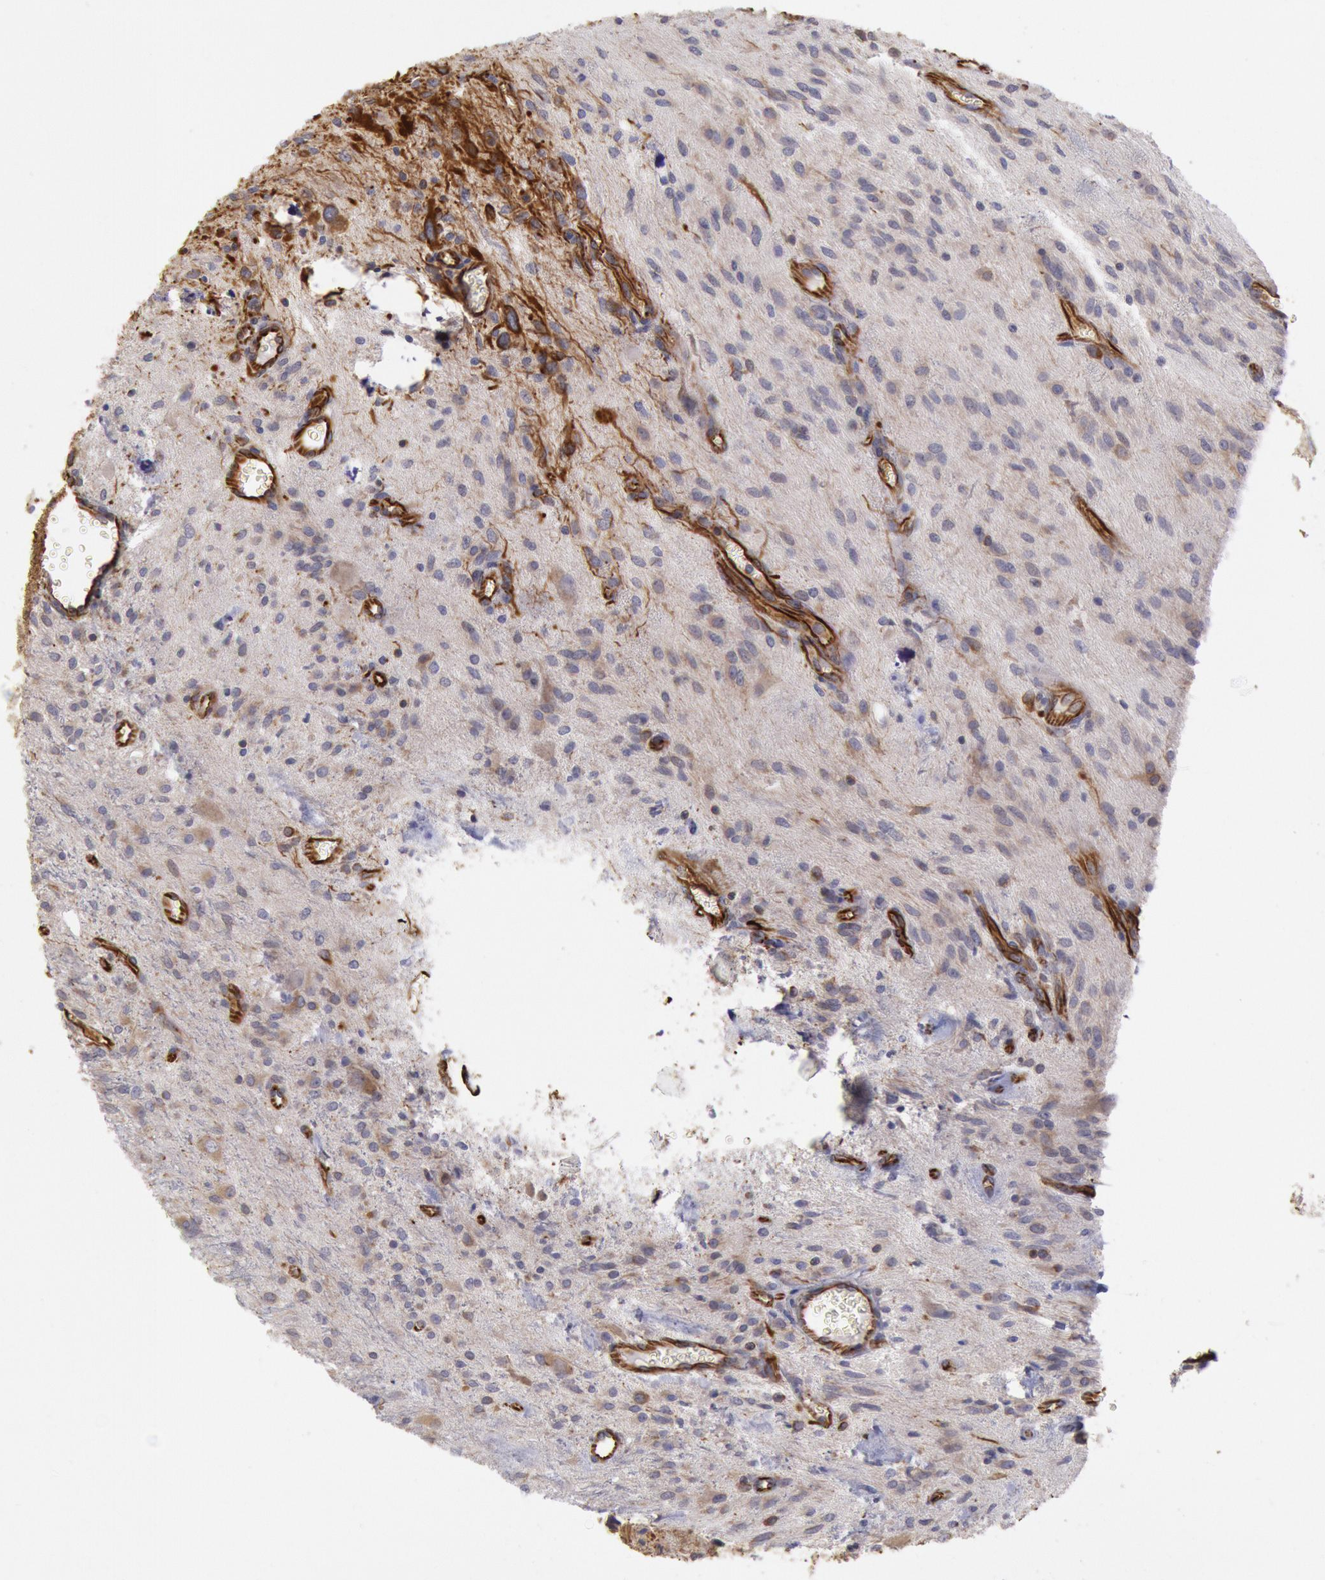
{"staining": {"intensity": "weak", "quantity": "25%-75%", "location": "cytoplasmic/membranous"}, "tissue": "glioma", "cell_type": "Tumor cells", "image_type": "cancer", "snomed": [{"axis": "morphology", "description": "Glioma, malignant, Low grade"}, {"axis": "topography", "description": "Brain"}], "caption": "Malignant glioma (low-grade) stained with immunohistochemistry demonstrates weak cytoplasmic/membranous positivity in approximately 25%-75% of tumor cells. (Stains: DAB in brown, nuclei in blue, Microscopy: brightfield microscopy at high magnification).", "gene": "RNF139", "patient": {"sex": "female", "age": 15}}